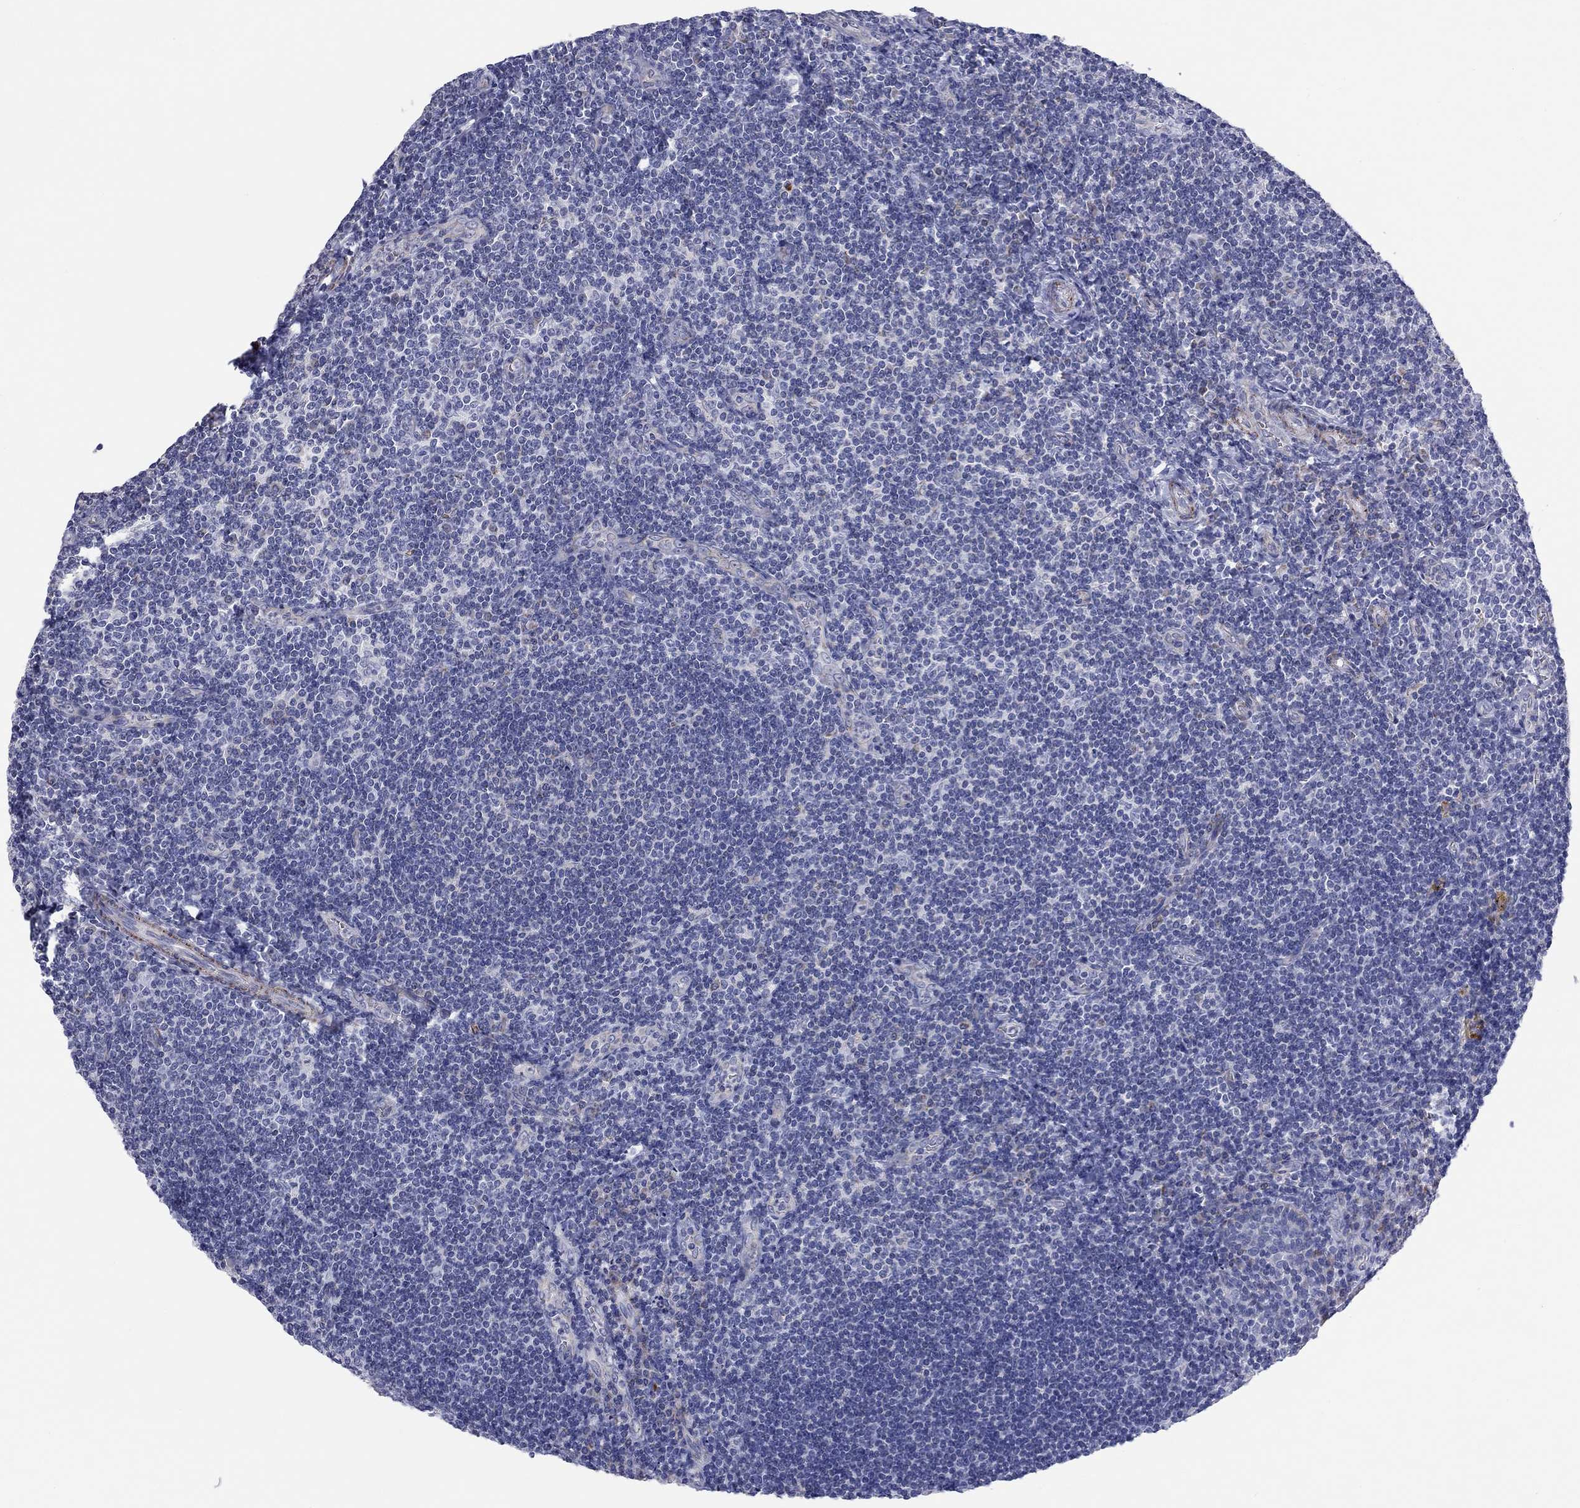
{"staining": {"intensity": "negative", "quantity": "none", "location": "none"}, "tissue": "tonsil", "cell_type": "Germinal center cells", "image_type": "normal", "snomed": [{"axis": "morphology", "description": "Normal tissue, NOS"}, {"axis": "morphology", "description": "Inflammation, NOS"}, {"axis": "topography", "description": "Tonsil"}], "caption": "Germinal center cells are negative for brown protein staining in benign tonsil. (DAB immunohistochemistry, high magnification).", "gene": "MGST3", "patient": {"sex": "female", "age": 31}}